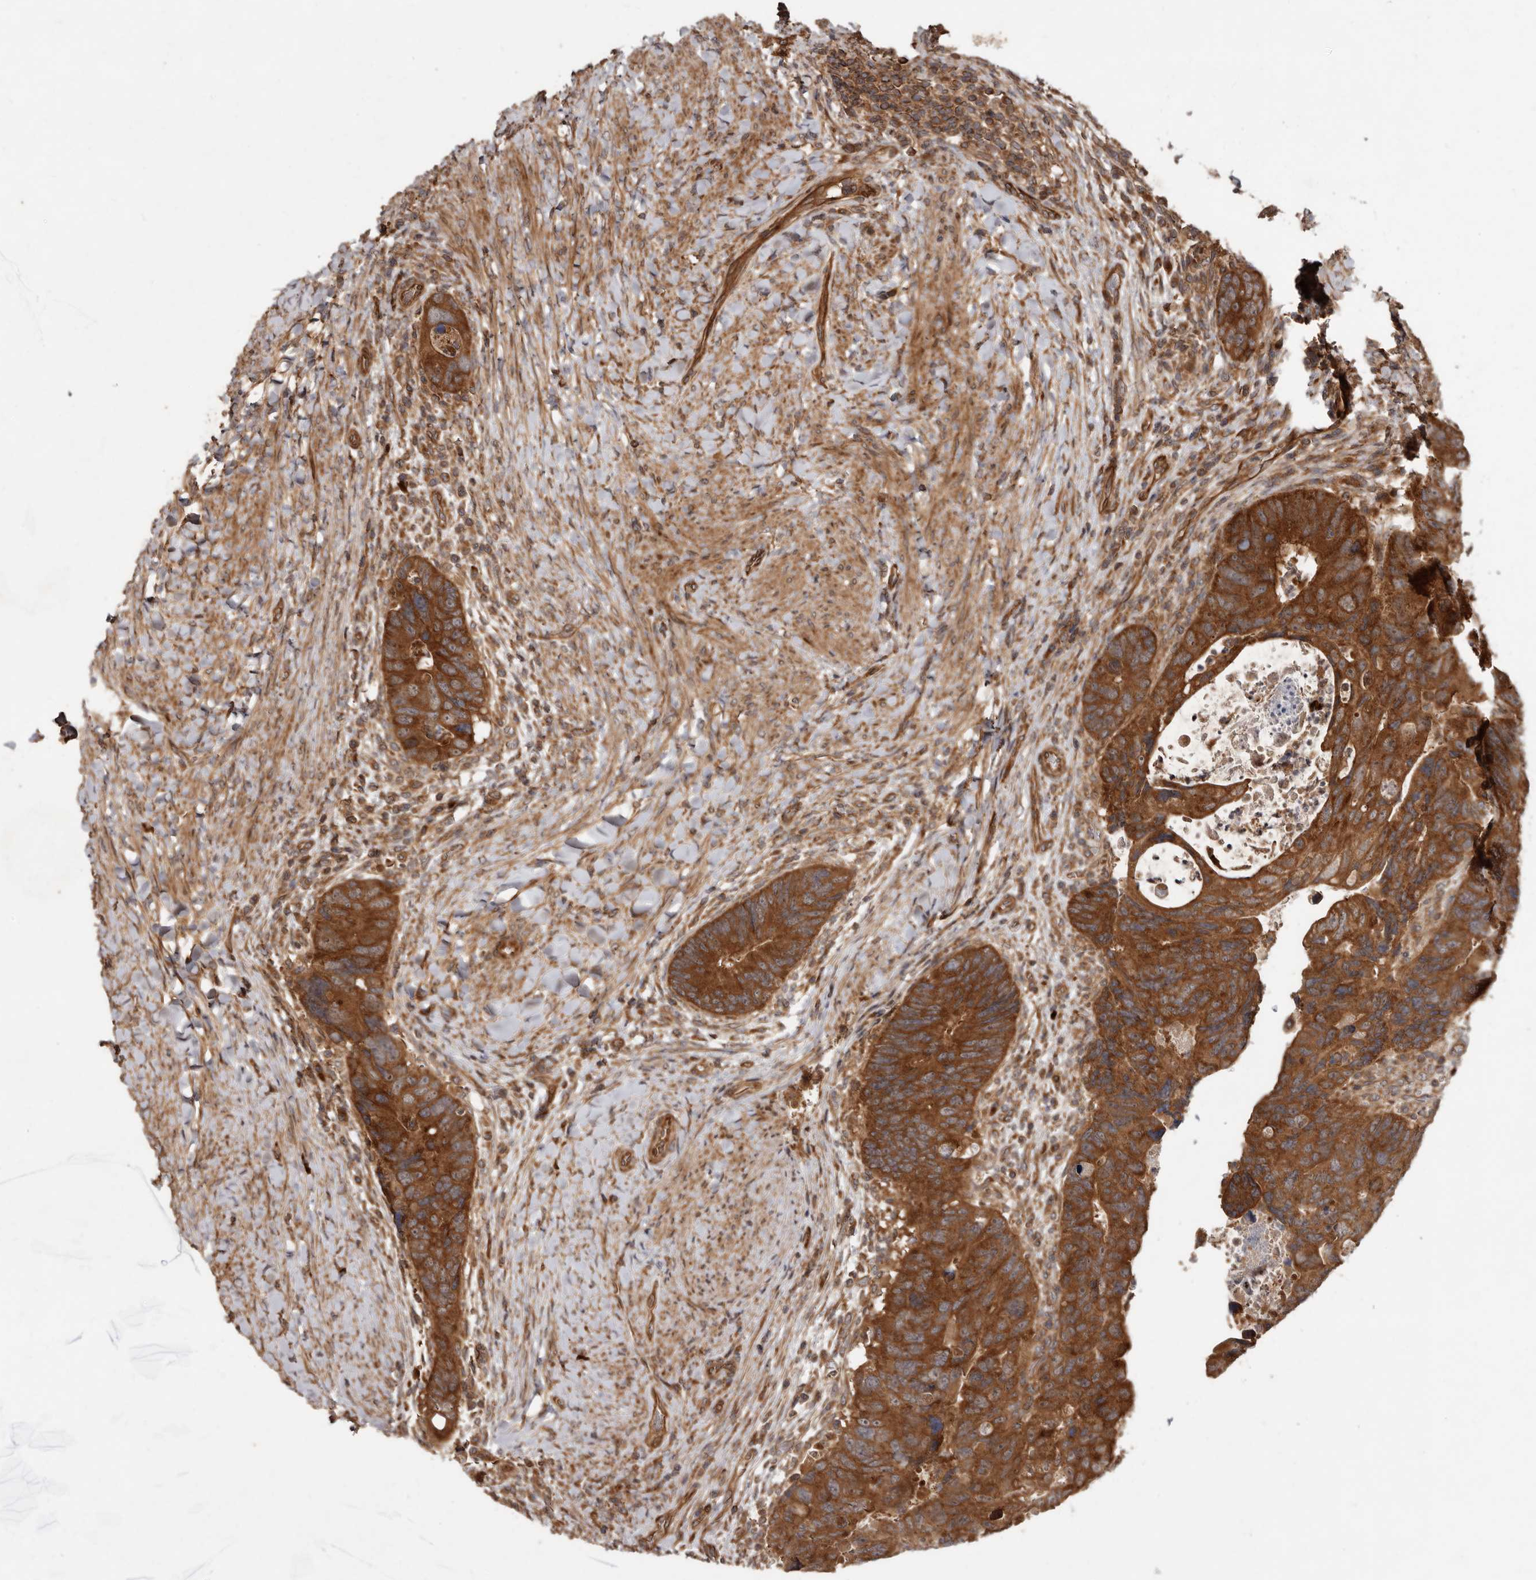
{"staining": {"intensity": "strong", "quantity": ">75%", "location": "cytoplasmic/membranous"}, "tissue": "colorectal cancer", "cell_type": "Tumor cells", "image_type": "cancer", "snomed": [{"axis": "morphology", "description": "Adenocarcinoma, NOS"}, {"axis": "topography", "description": "Rectum"}], "caption": "Protein positivity by immunohistochemistry exhibits strong cytoplasmic/membranous positivity in approximately >75% of tumor cells in colorectal cancer (adenocarcinoma).", "gene": "STK36", "patient": {"sex": "male", "age": 59}}